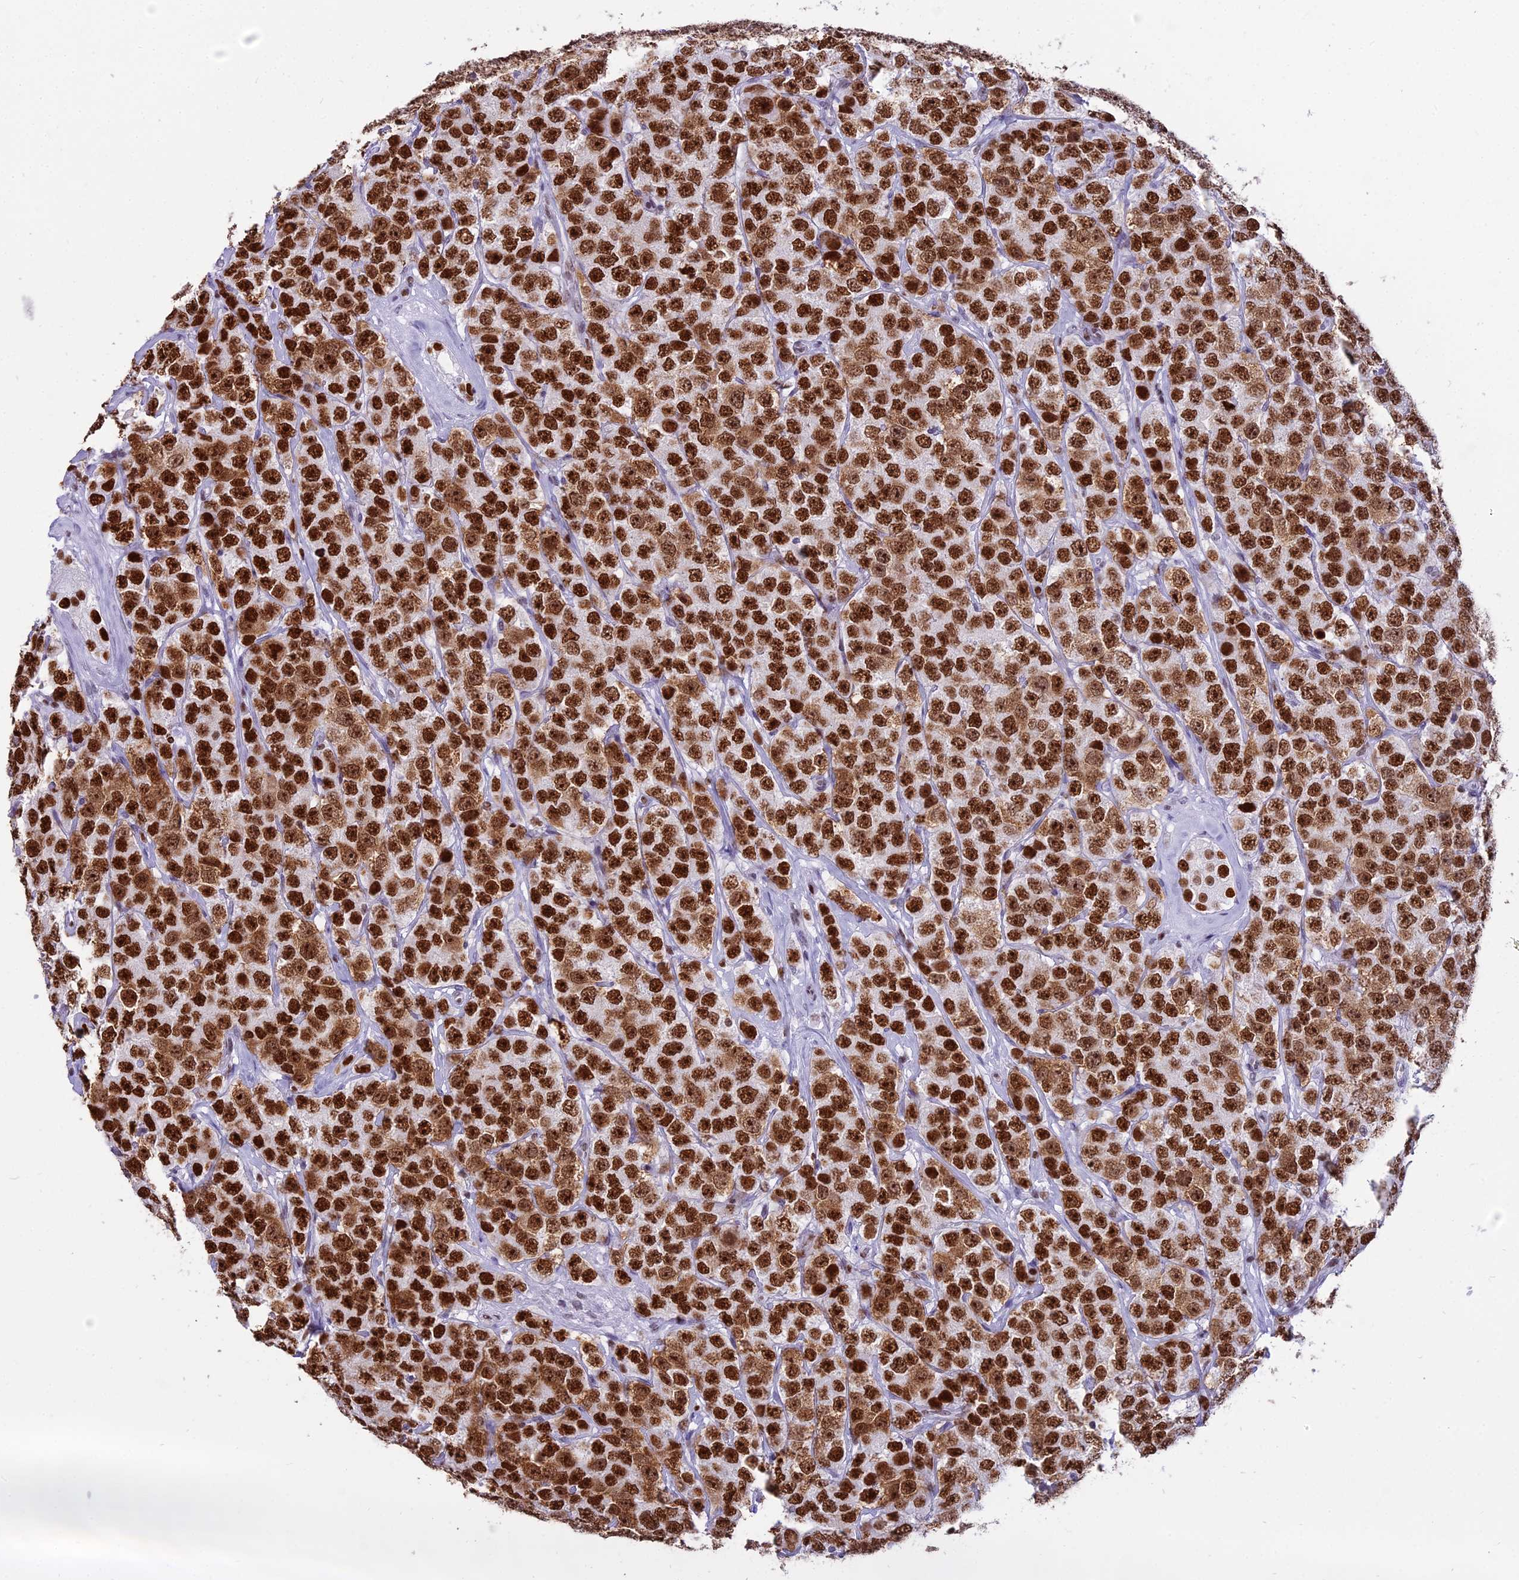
{"staining": {"intensity": "strong", "quantity": ">75%", "location": "nuclear"}, "tissue": "testis cancer", "cell_type": "Tumor cells", "image_type": "cancer", "snomed": [{"axis": "morphology", "description": "Seminoma, NOS"}, {"axis": "topography", "description": "Testis"}], "caption": "A brown stain labels strong nuclear expression of a protein in testis seminoma tumor cells.", "gene": "PARP1", "patient": {"sex": "male", "age": 28}}